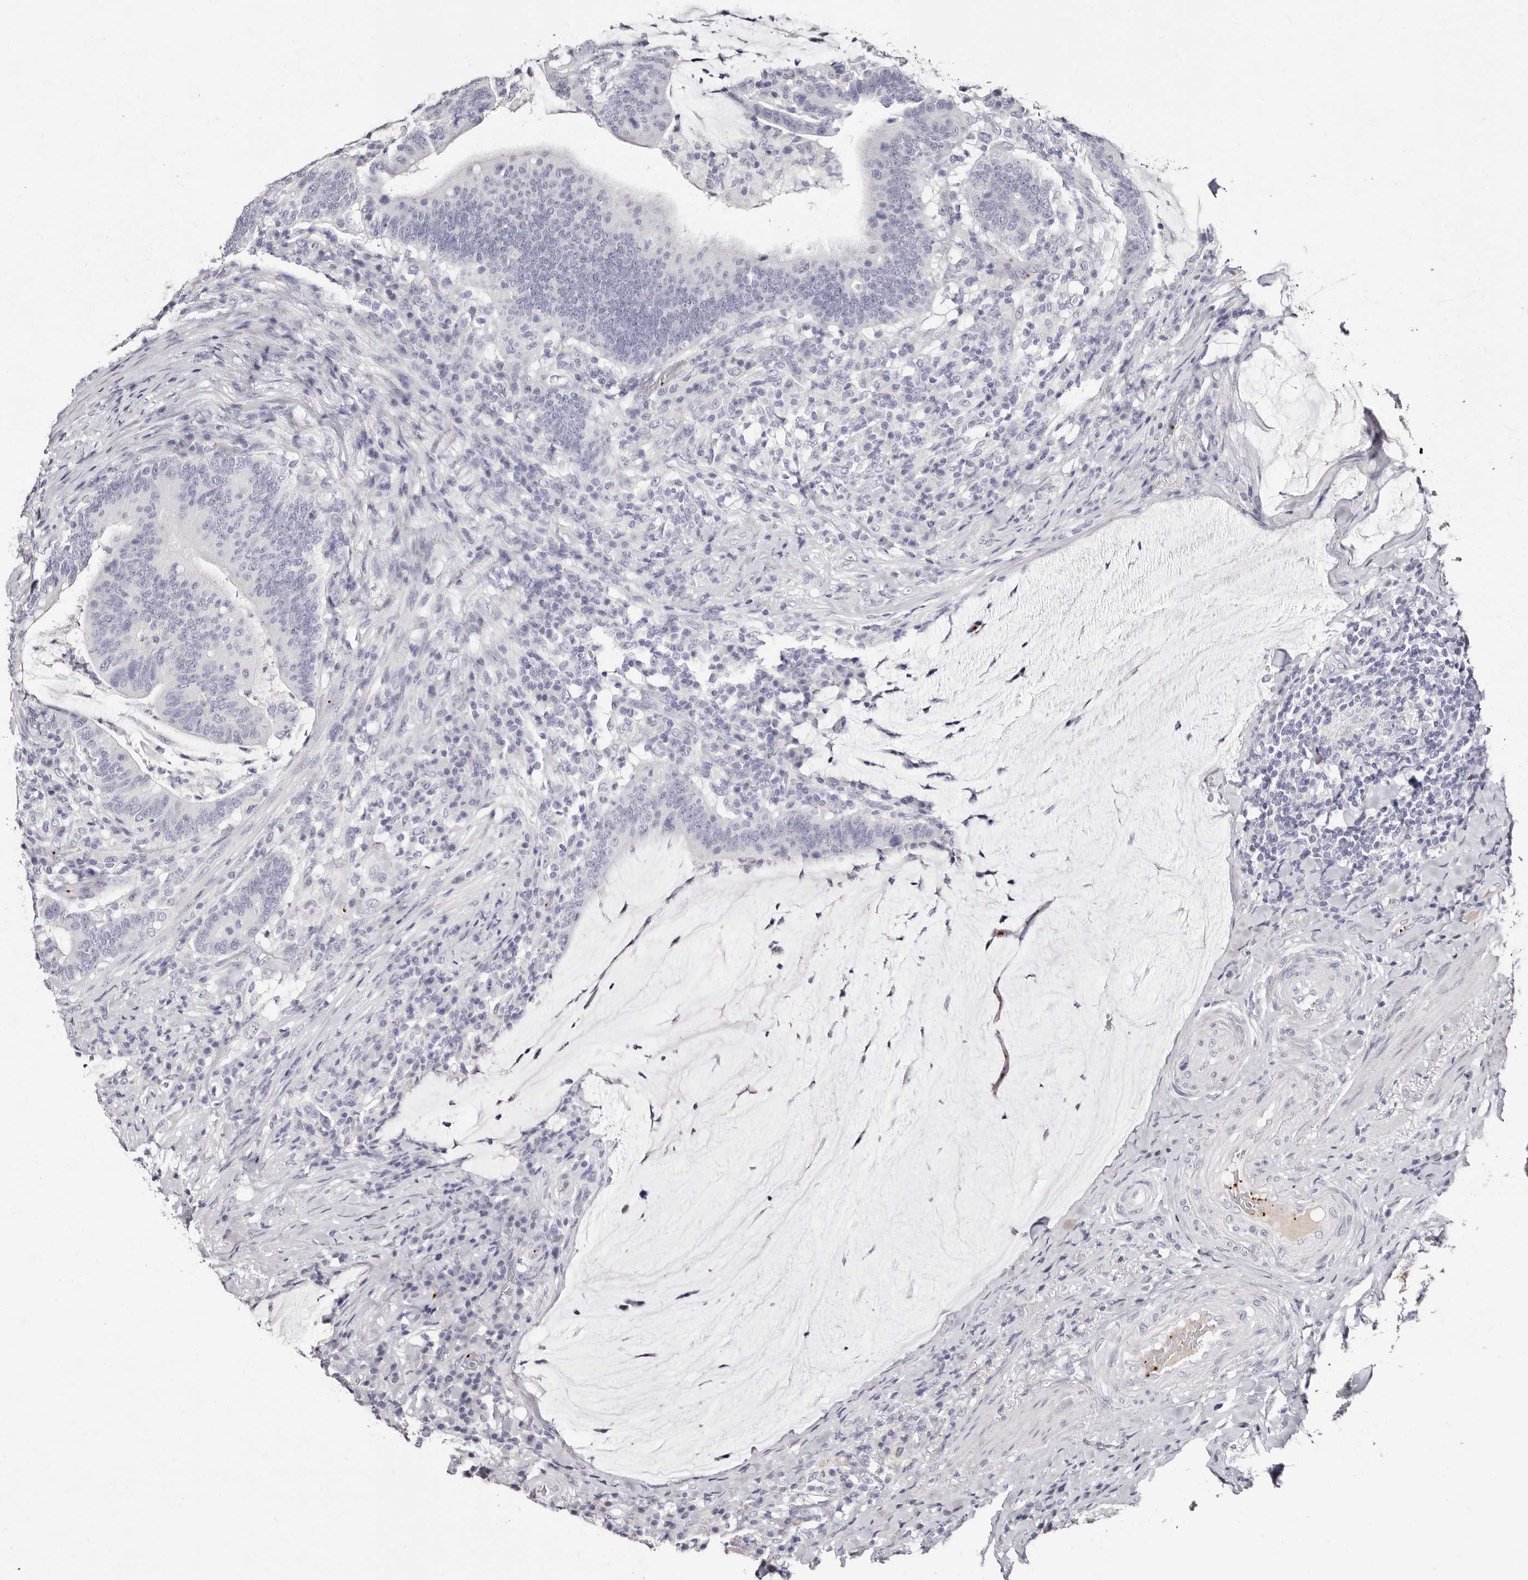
{"staining": {"intensity": "negative", "quantity": "none", "location": "none"}, "tissue": "colorectal cancer", "cell_type": "Tumor cells", "image_type": "cancer", "snomed": [{"axis": "morphology", "description": "Normal tissue, NOS"}, {"axis": "morphology", "description": "Adenocarcinoma, NOS"}, {"axis": "topography", "description": "Colon"}], "caption": "This is an immunohistochemistry (IHC) image of human adenocarcinoma (colorectal). There is no positivity in tumor cells.", "gene": "PF4", "patient": {"sex": "female", "age": 66}}